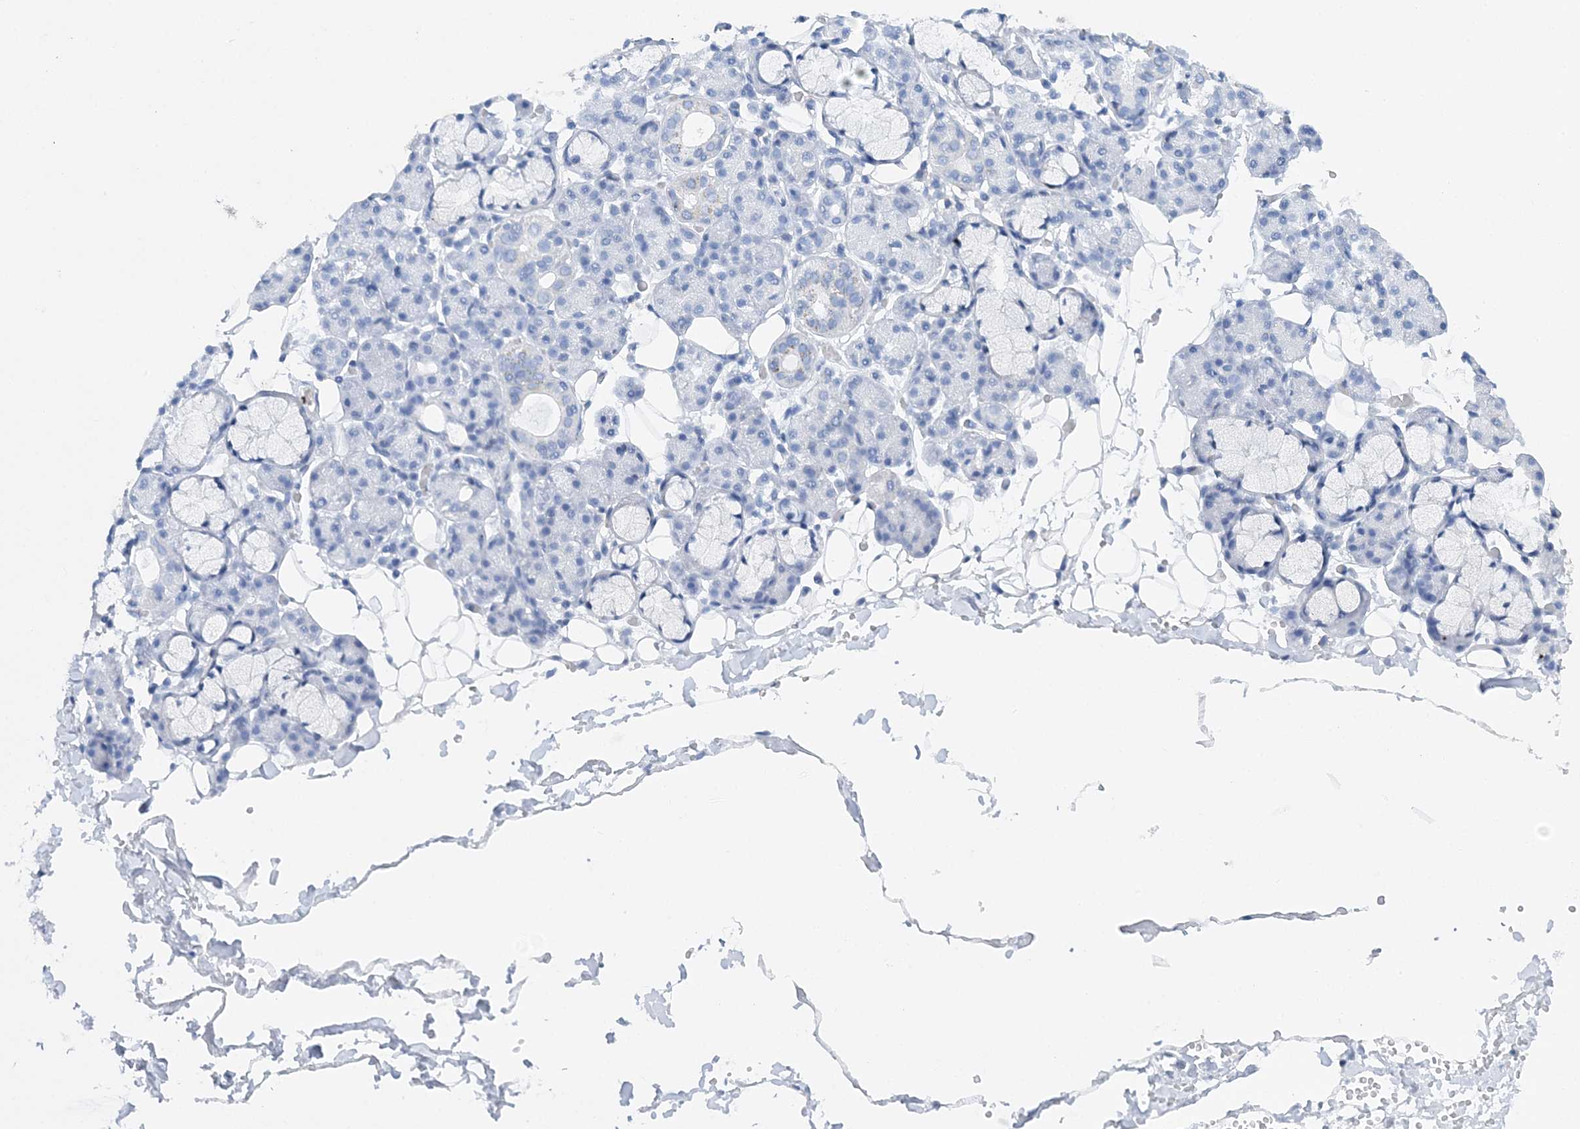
{"staining": {"intensity": "negative", "quantity": "none", "location": "none"}, "tissue": "salivary gland", "cell_type": "Glandular cells", "image_type": "normal", "snomed": [{"axis": "morphology", "description": "Normal tissue, NOS"}, {"axis": "topography", "description": "Salivary gland"}], "caption": "A high-resolution photomicrograph shows IHC staining of unremarkable salivary gland, which displays no significant positivity in glandular cells.", "gene": "PRMT9", "patient": {"sex": "male", "age": 63}}